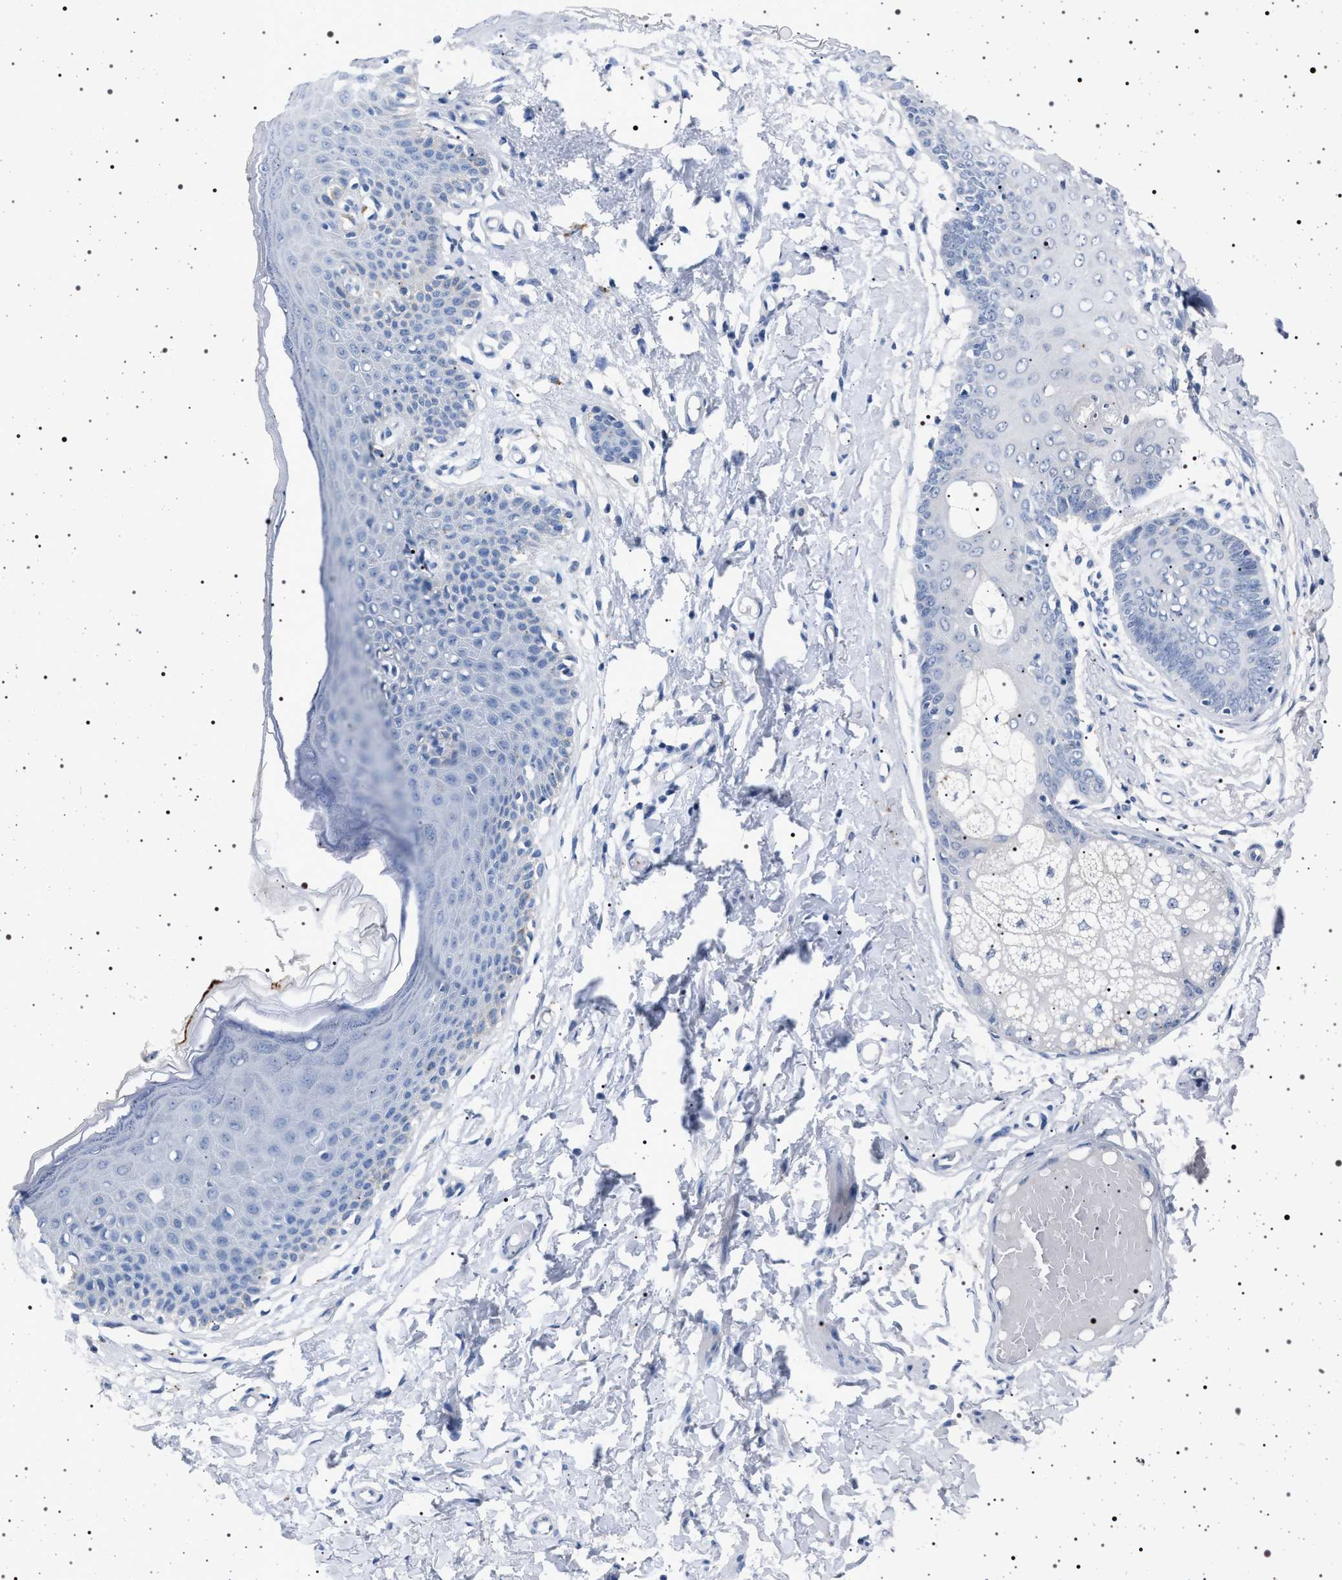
{"staining": {"intensity": "negative", "quantity": "none", "location": "none"}, "tissue": "skin", "cell_type": "Epidermal cells", "image_type": "normal", "snomed": [{"axis": "morphology", "description": "Normal tissue, NOS"}, {"axis": "topography", "description": "Vulva"}], "caption": "The IHC micrograph has no significant staining in epidermal cells of skin.", "gene": "NAT9", "patient": {"sex": "female", "age": 66}}